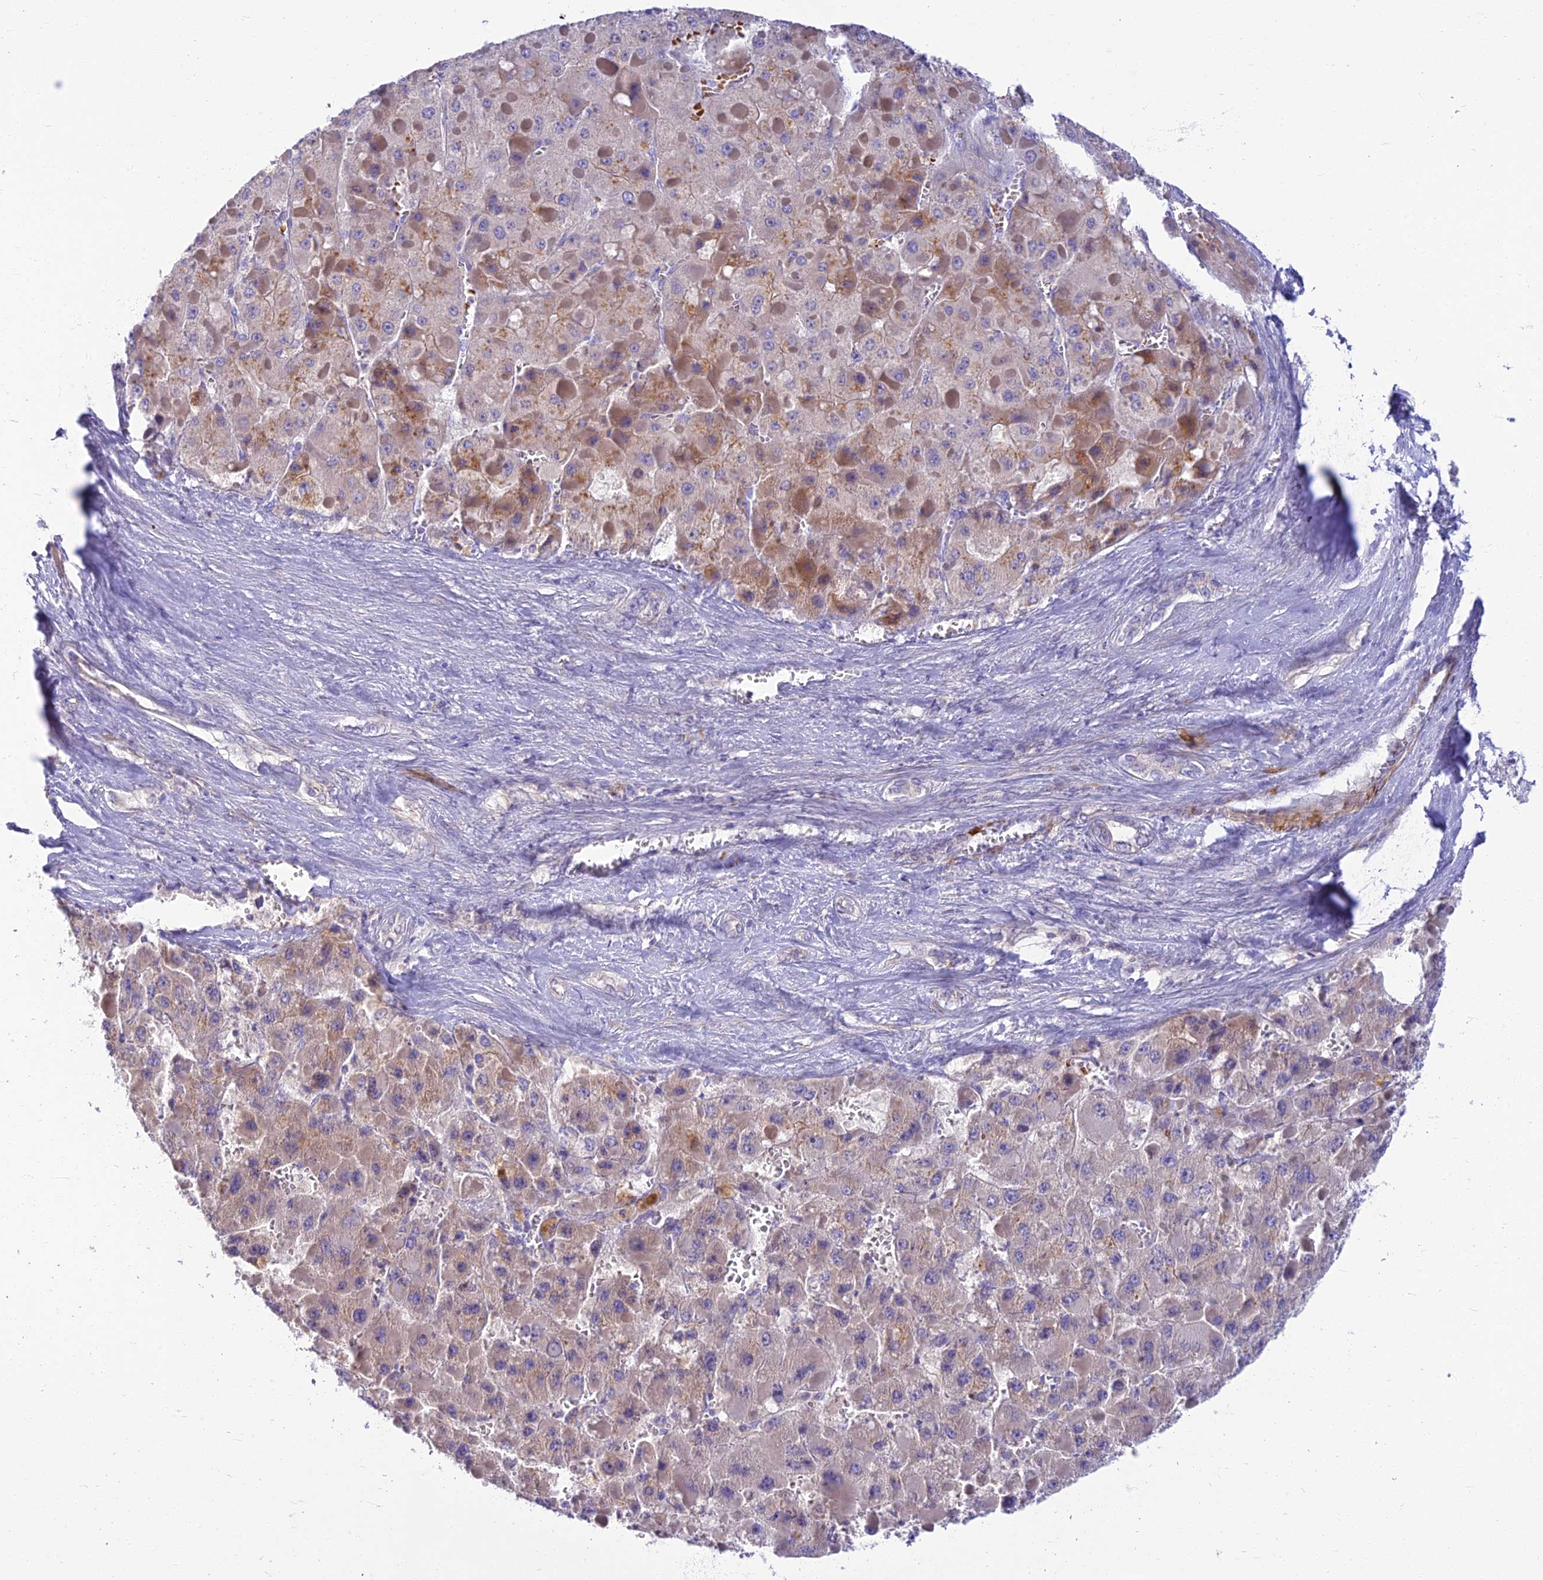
{"staining": {"intensity": "weak", "quantity": "<25%", "location": "cytoplasmic/membranous"}, "tissue": "liver cancer", "cell_type": "Tumor cells", "image_type": "cancer", "snomed": [{"axis": "morphology", "description": "Carcinoma, Hepatocellular, NOS"}, {"axis": "topography", "description": "Liver"}], "caption": "This is an immunohistochemistry (IHC) photomicrograph of human liver hepatocellular carcinoma. There is no staining in tumor cells.", "gene": "CLIP4", "patient": {"sex": "female", "age": 73}}